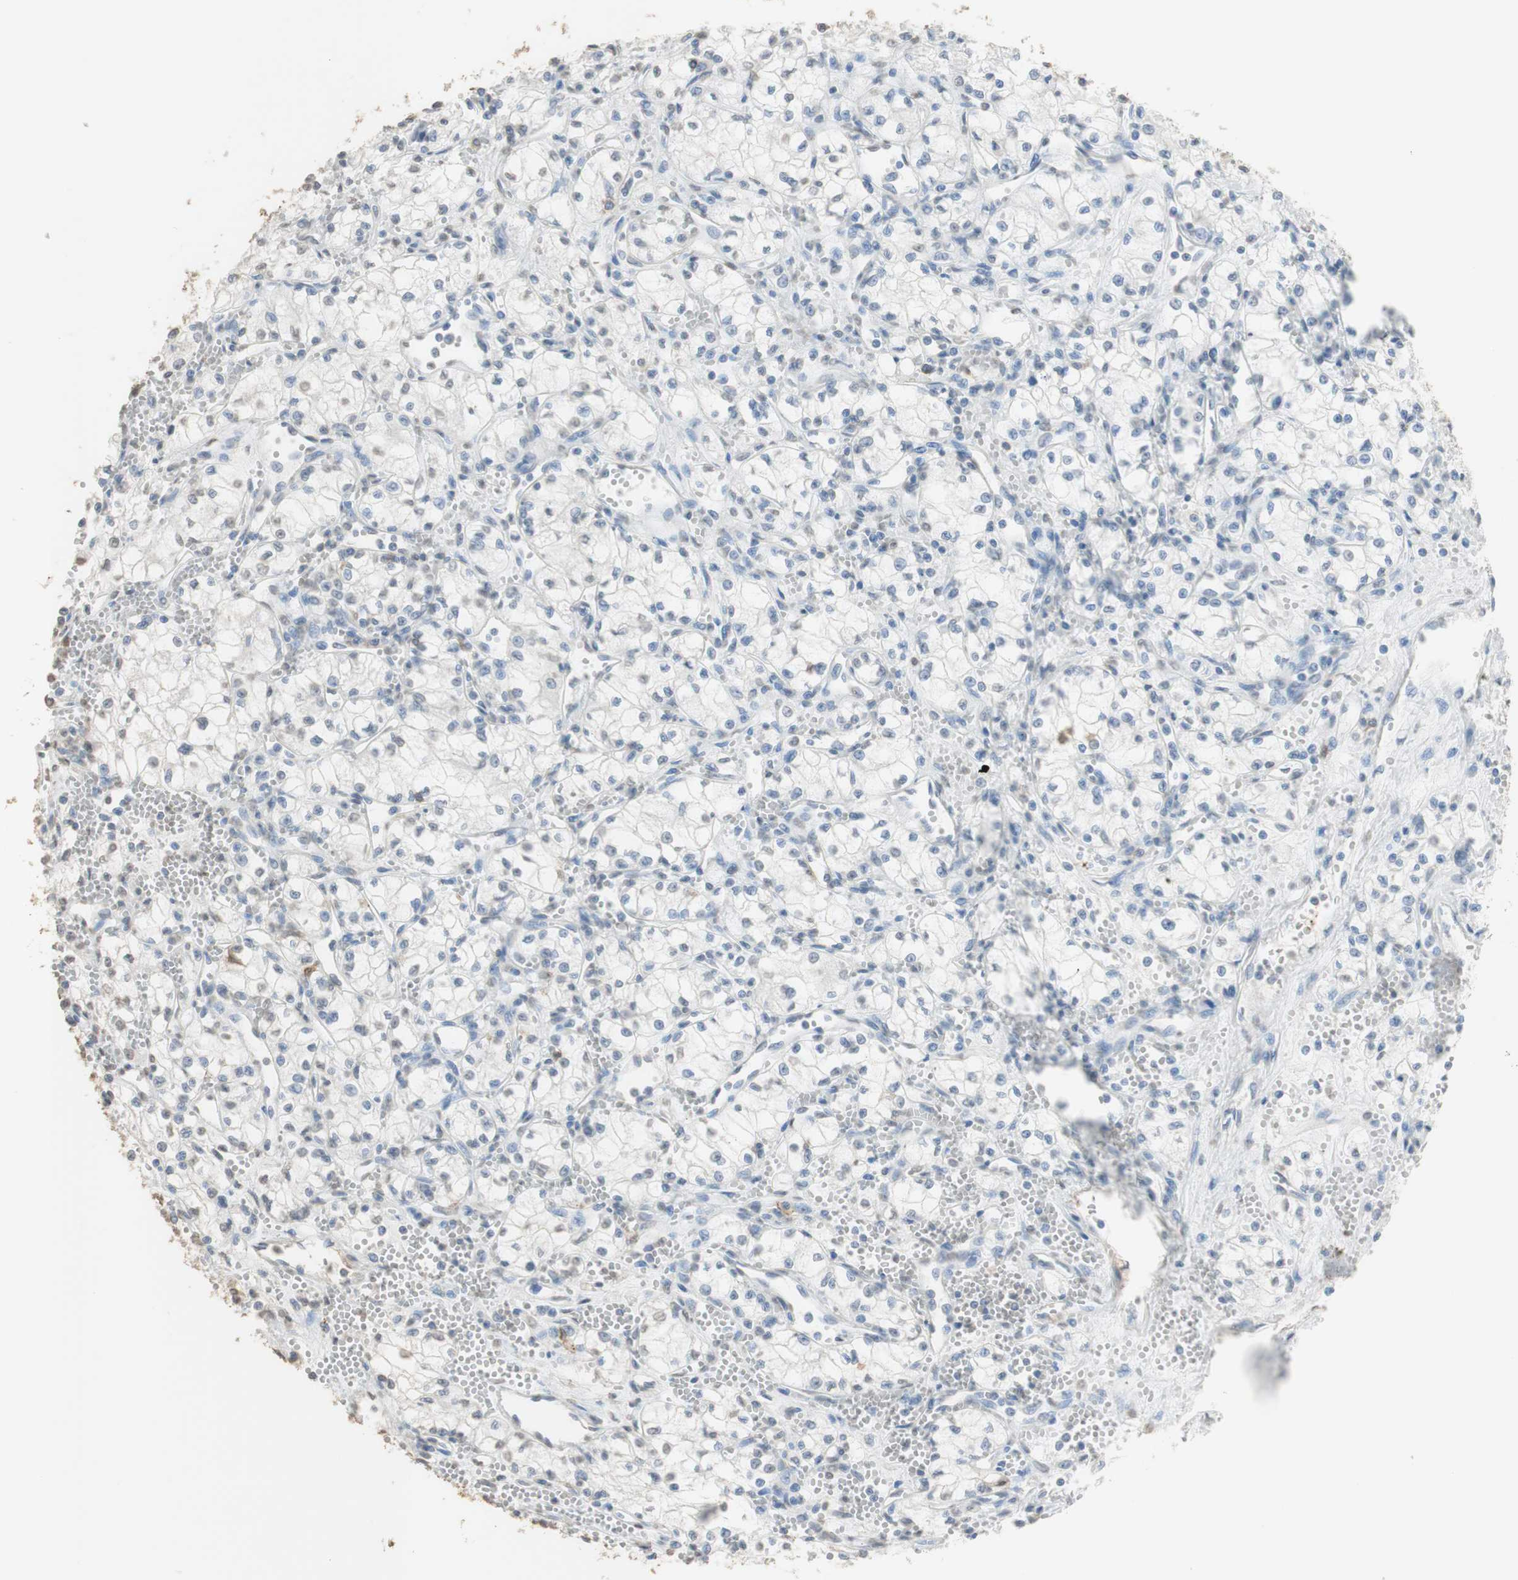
{"staining": {"intensity": "negative", "quantity": "none", "location": "none"}, "tissue": "renal cancer", "cell_type": "Tumor cells", "image_type": "cancer", "snomed": [{"axis": "morphology", "description": "Normal tissue, NOS"}, {"axis": "morphology", "description": "Adenocarcinoma, NOS"}, {"axis": "topography", "description": "Kidney"}], "caption": "A micrograph of adenocarcinoma (renal) stained for a protein exhibits no brown staining in tumor cells.", "gene": "L1CAM", "patient": {"sex": "male", "age": 59}}